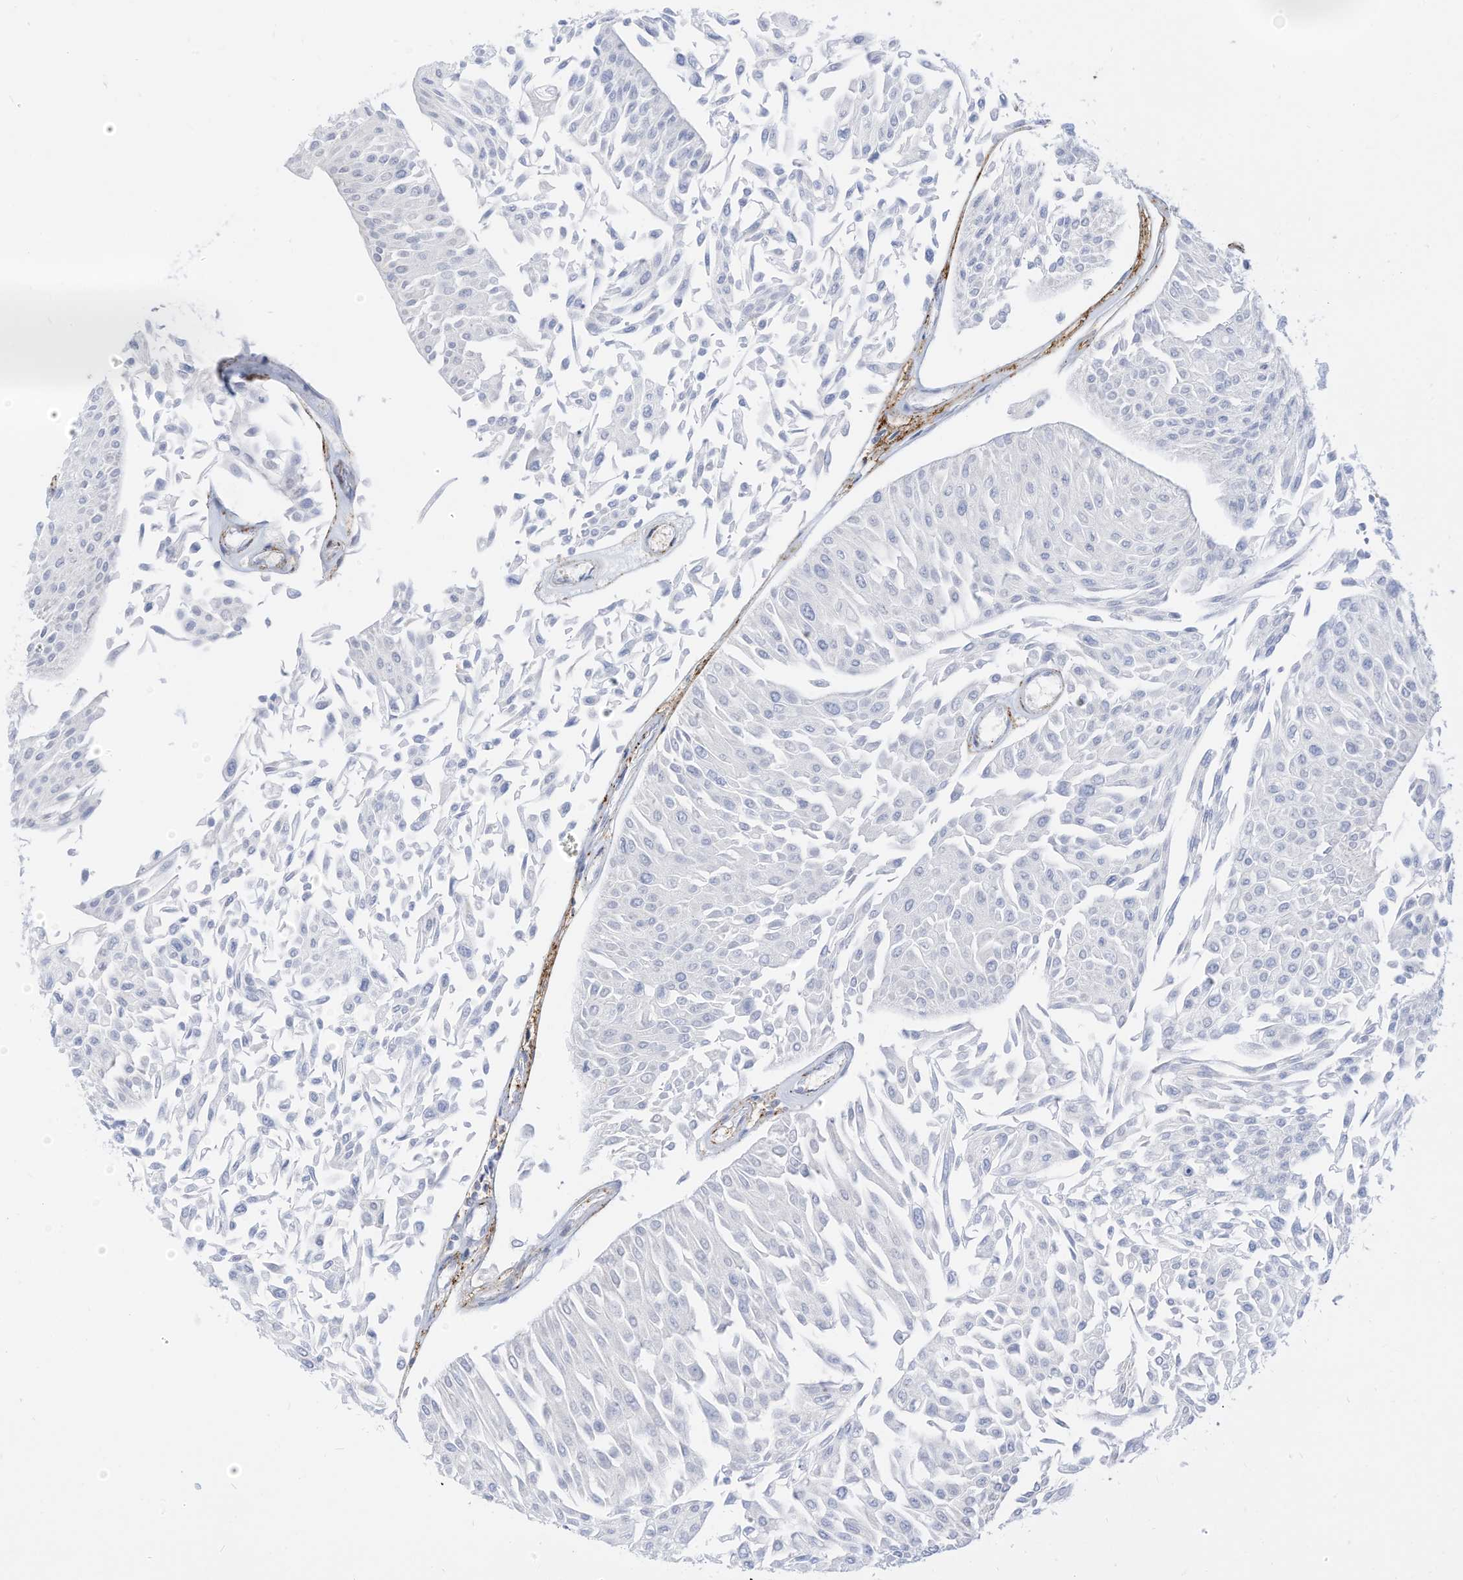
{"staining": {"intensity": "negative", "quantity": "none", "location": "none"}, "tissue": "urothelial cancer", "cell_type": "Tumor cells", "image_type": "cancer", "snomed": [{"axis": "morphology", "description": "Urothelial carcinoma, Low grade"}, {"axis": "topography", "description": "Urinary bladder"}], "caption": "High magnification brightfield microscopy of urothelial cancer stained with DAB (brown) and counterstained with hematoxylin (blue): tumor cells show no significant expression.", "gene": "TXNDC9", "patient": {"sex": "male", "age": 67}}